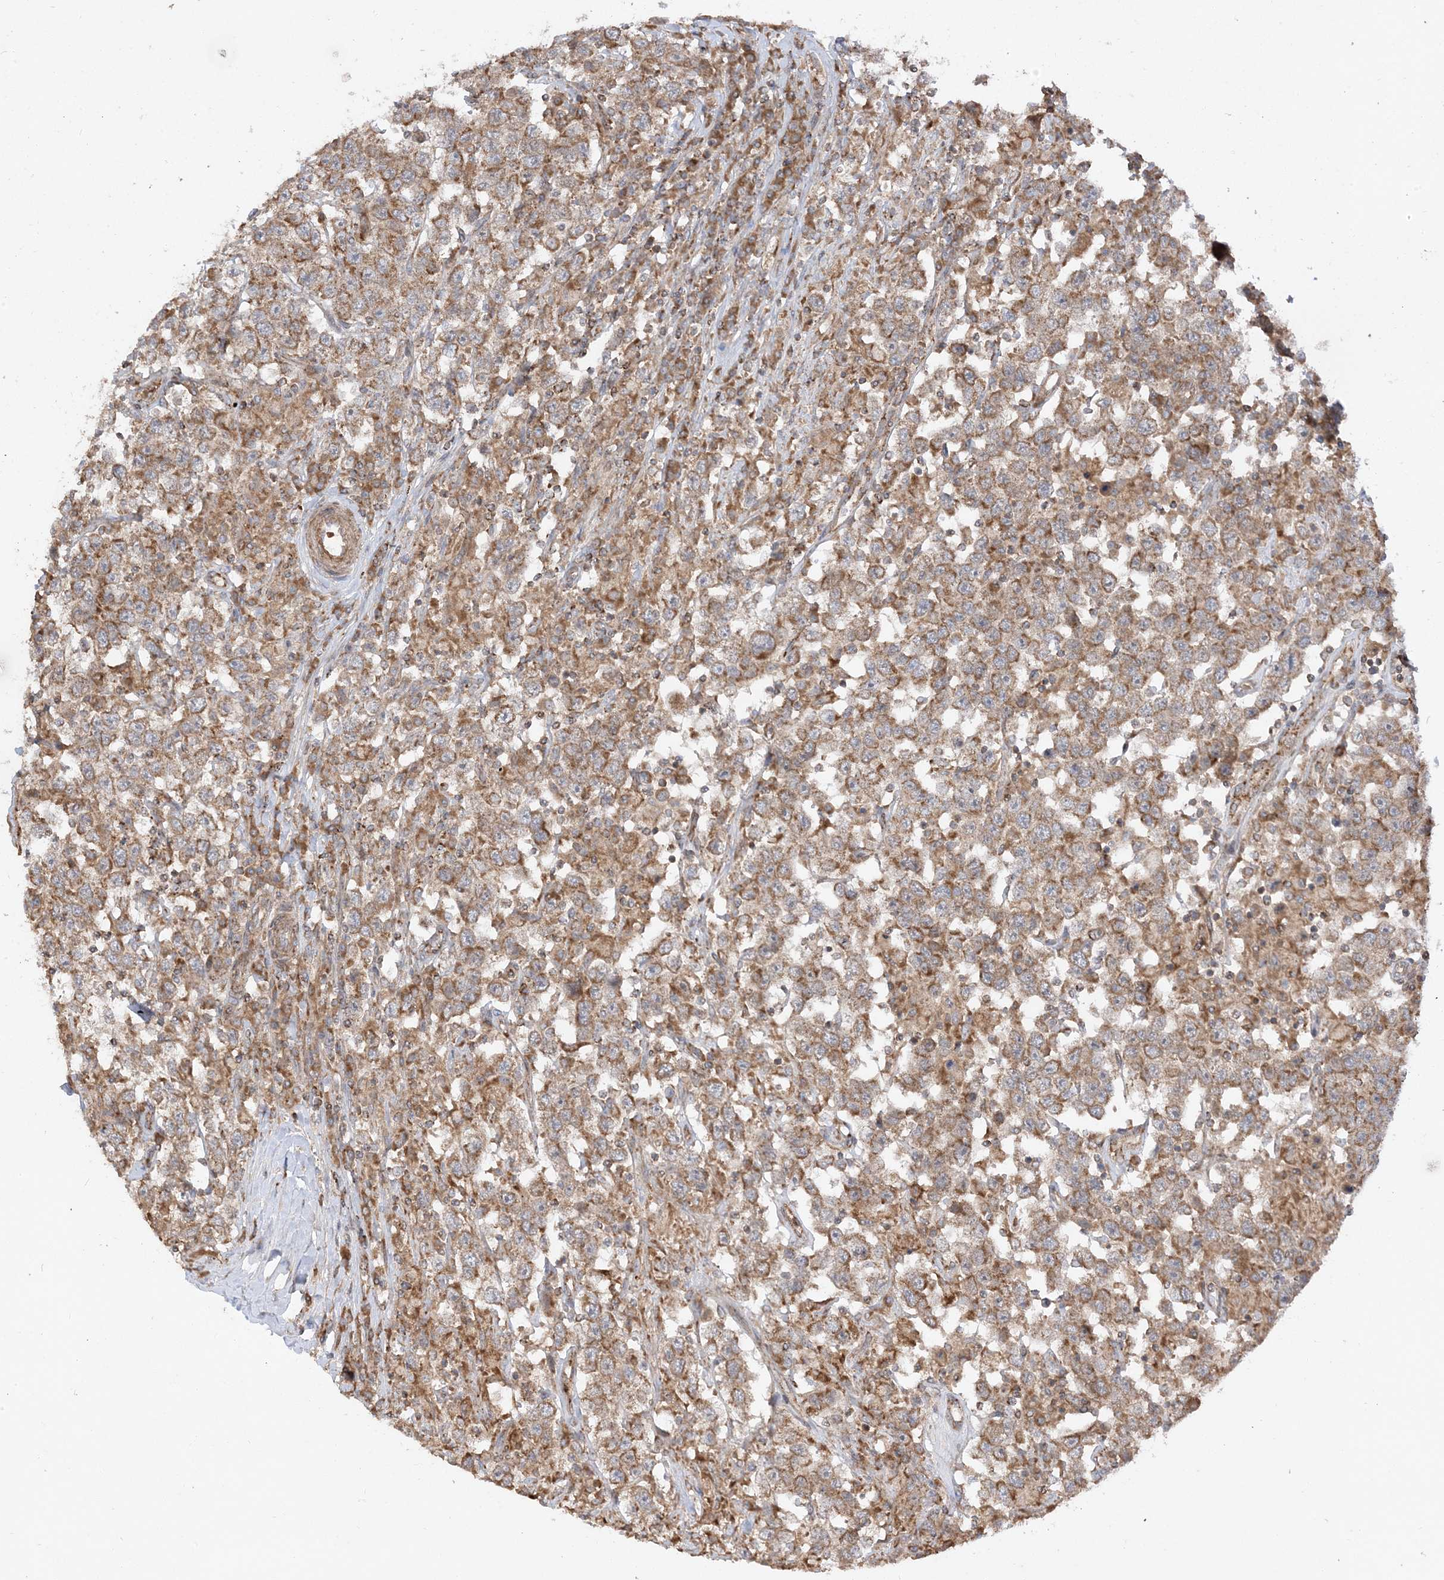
{"staining": {"intensity": "moderate", "quantity": ">75%", "location": "cytoplasmic/membranous"}, "tissue": "testis cancer", "cell_type": "Tumor cells", "image_type": "cancer", "snomed": [{"axis": "morphology", "description": "Seminoma, NOS"}, {"axis": "topography", "description": "Testis"}], "caption": "Testis cancer (seminoma) stained with a protein marker displays moderate staining in tumor cells.", "gene": "AARS2", "patient": {"sex": "male", "age": 41}}